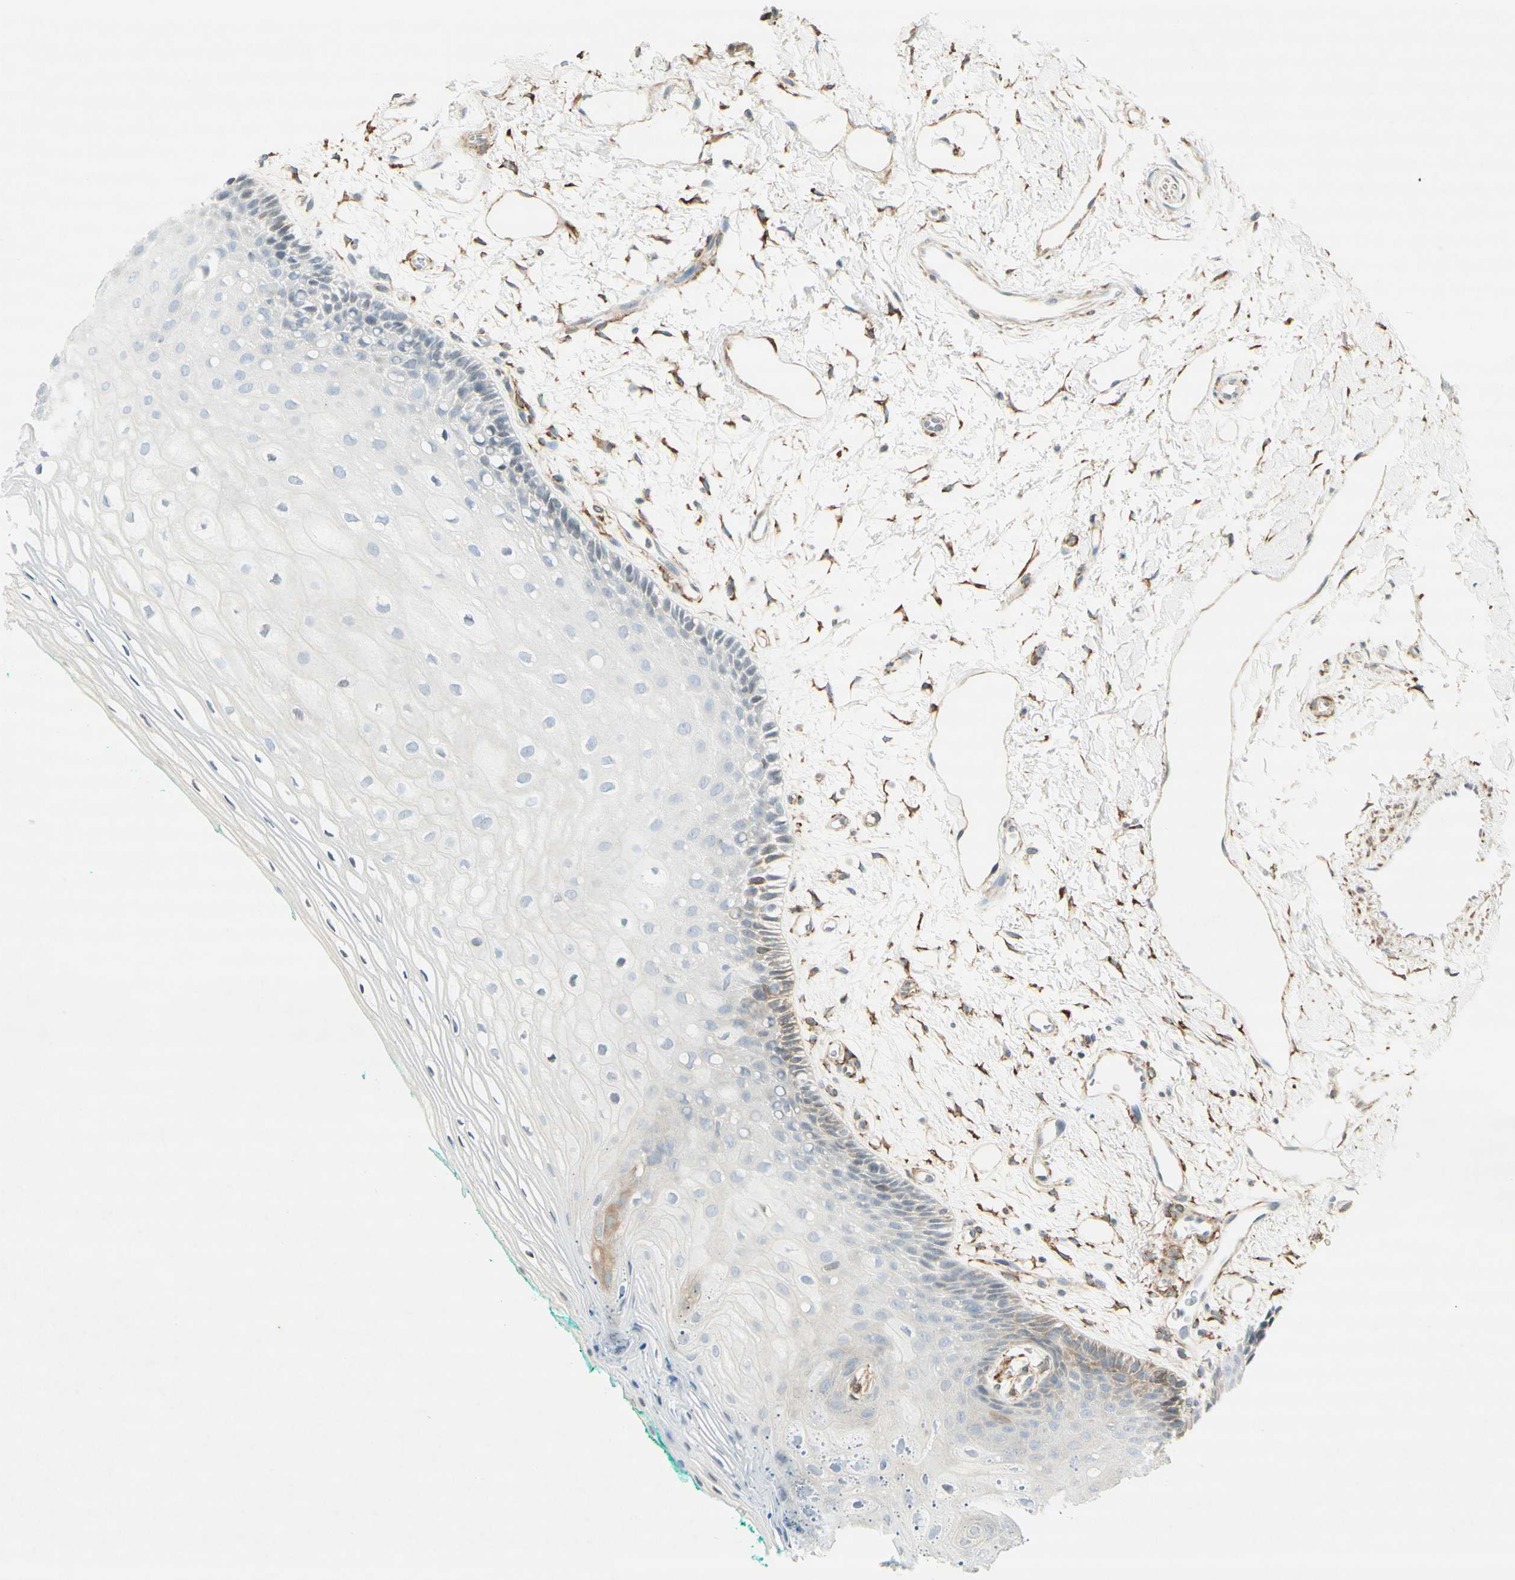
{"staining": {"intensity": "moderate", "quantity": "<25%", "location": "cytoplasmic/membranous"}, "tissue": "oral mucosa", "cell_type": "Squamous epithelial cells", "image_type": "normal", "snomed": [{"axis": "morphology", "description": "Normal tissue, NOS"}, {"axis": "topography", "description": "Skeletal muscle"}, {"axis": "topography", "description": "Oral tissue"}, {"axis": "topography", "description": "Peripheral nerve tissue"}], "caption": "A low amount of moderate cytoplasmic/membranous expression is present in approximately <25% of squamous epithelial cells in benign oral mucosa. The staining was performed using DAB, with brown indicating positive protein expression. Nuclei are stained blue with hematoxylin.", "gene": "MAP1B", "patient": {"sex": "female", "age": 84}}